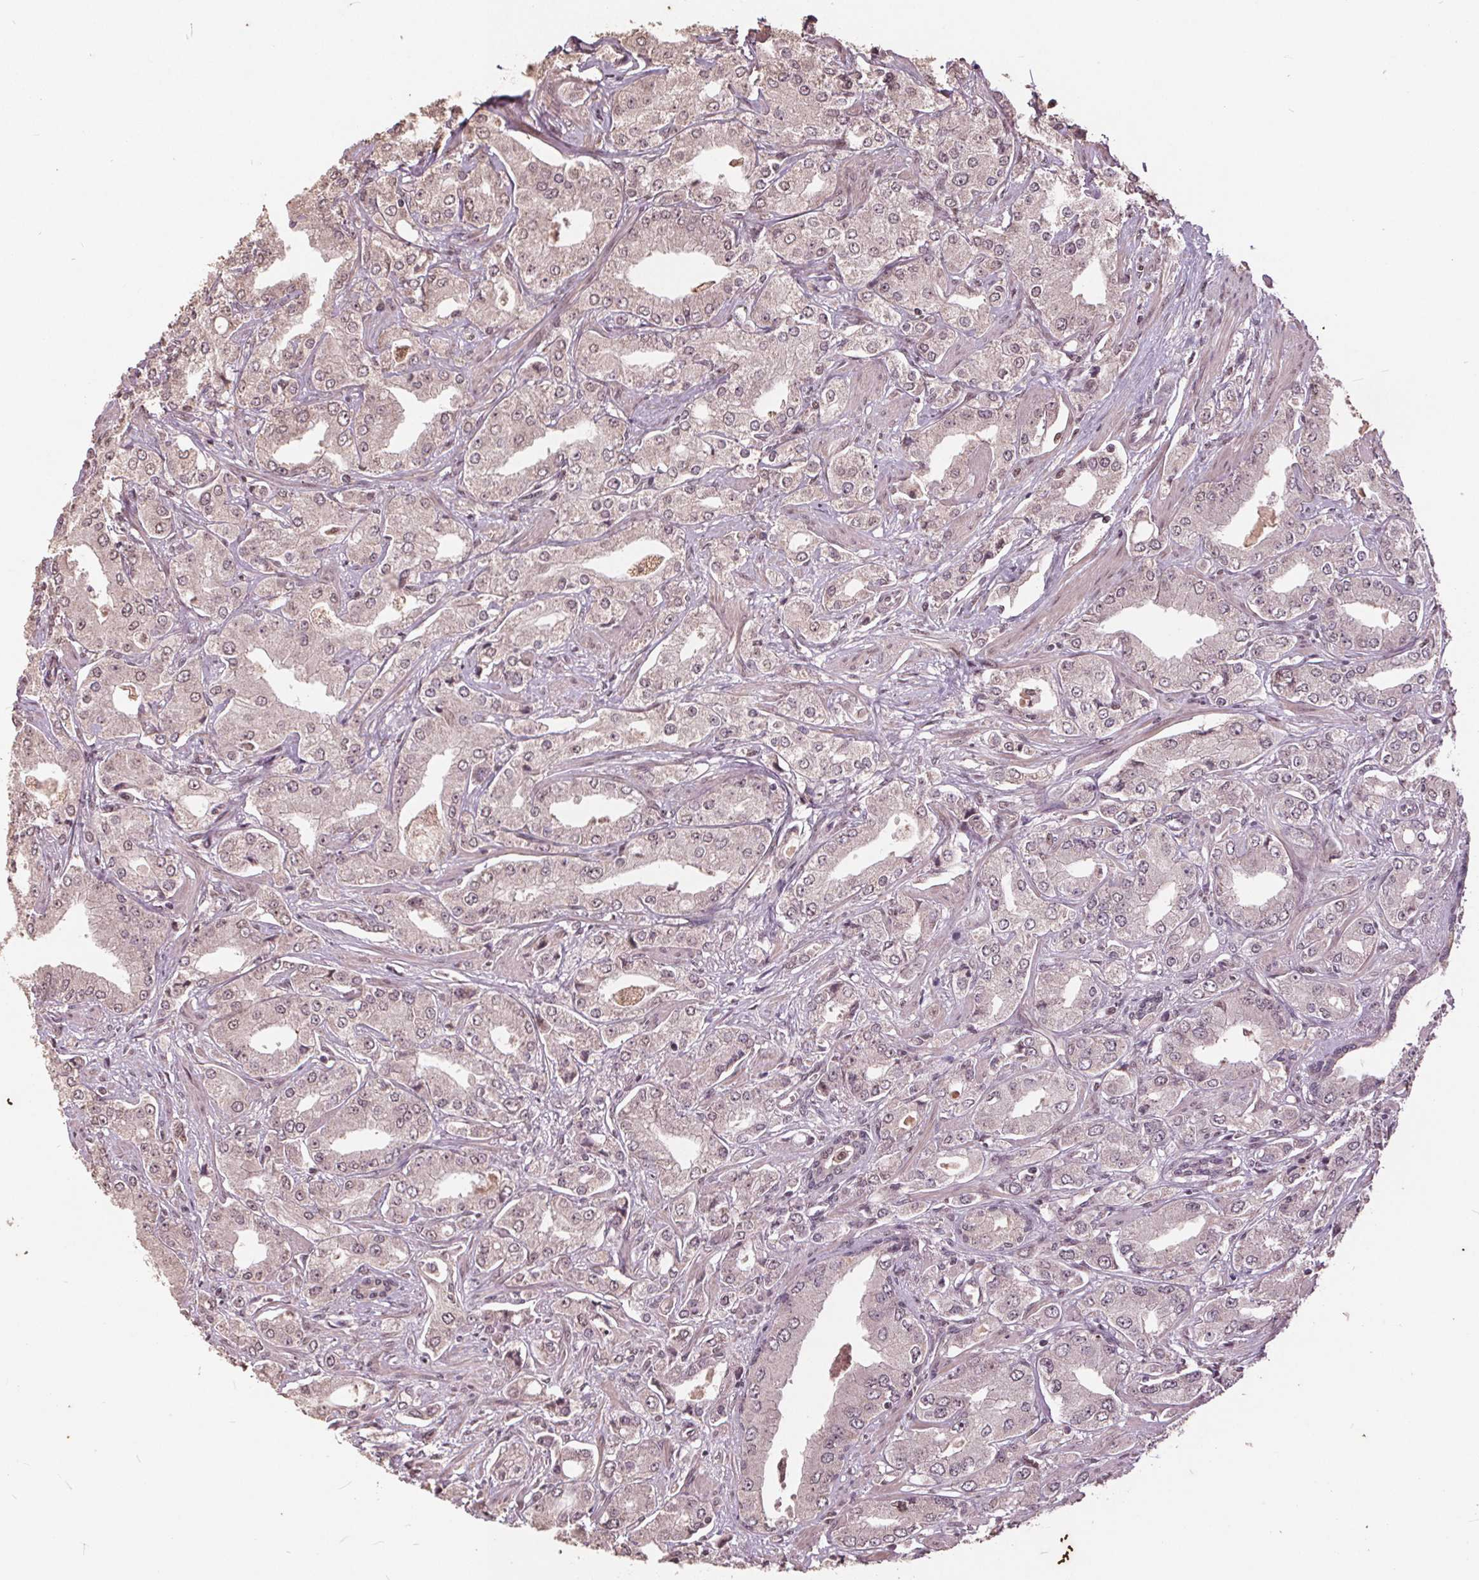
{"staining": {"intensity": "weak", "quantity": "<25%", "location": "nuclear"}, "tissue": "prostate cancer", "cell_type": "Tumor cells", "image_type": "cancer", "snomed": [{"axis": "morphology", "description": "Adenocarcinoma, Low grade"}, {"axis": "topography", "description": "Prostate"}], "caption": "This is a micrograph of immunohistochemistry staining of adenocarcinoma (low-grade) (prostate), which shows no staining in tumor cells.", "gene": "DNMT3B", "patient": {"sex": "male", "age": 60}}